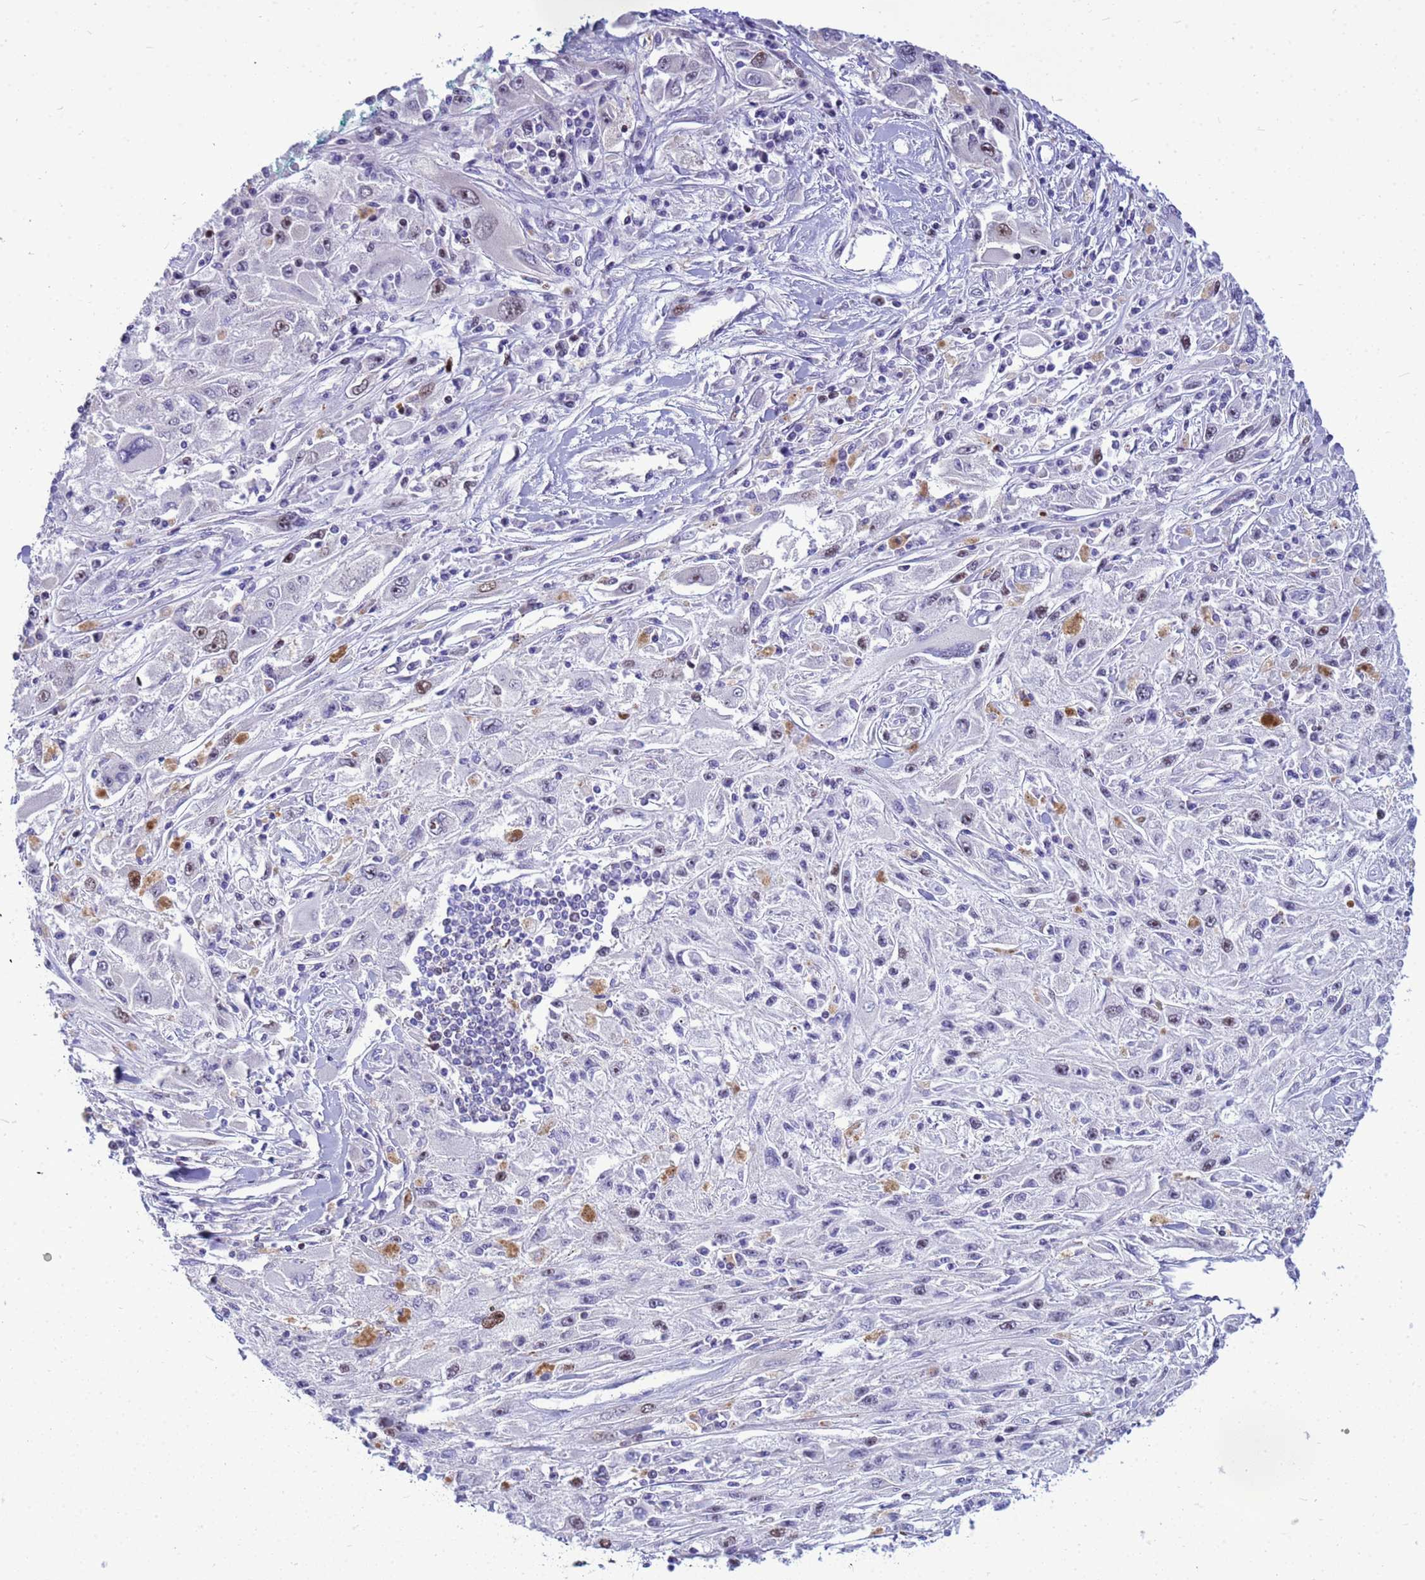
{"staining": {"intensity": "moderate", "quantity": "<25%", "location": "nuclear"}, "tissue": "melanoma", "cell_type": "Tumor cells", "image_type": "cancer", "snomed": [{"axis": "morphology", "description": "Malignant melanoma, Metastatic site"}, {"axis": "topography", "description": "Skin"}], "caption": "Tumor cells show moderate nuclear positivity in approximately <25% of cells in melanoma. The protein is shown in brown color, while the nuclei are stained blue.", "gene": "ADAMTS7", "patient": {"sex": "male", "age": 53}}